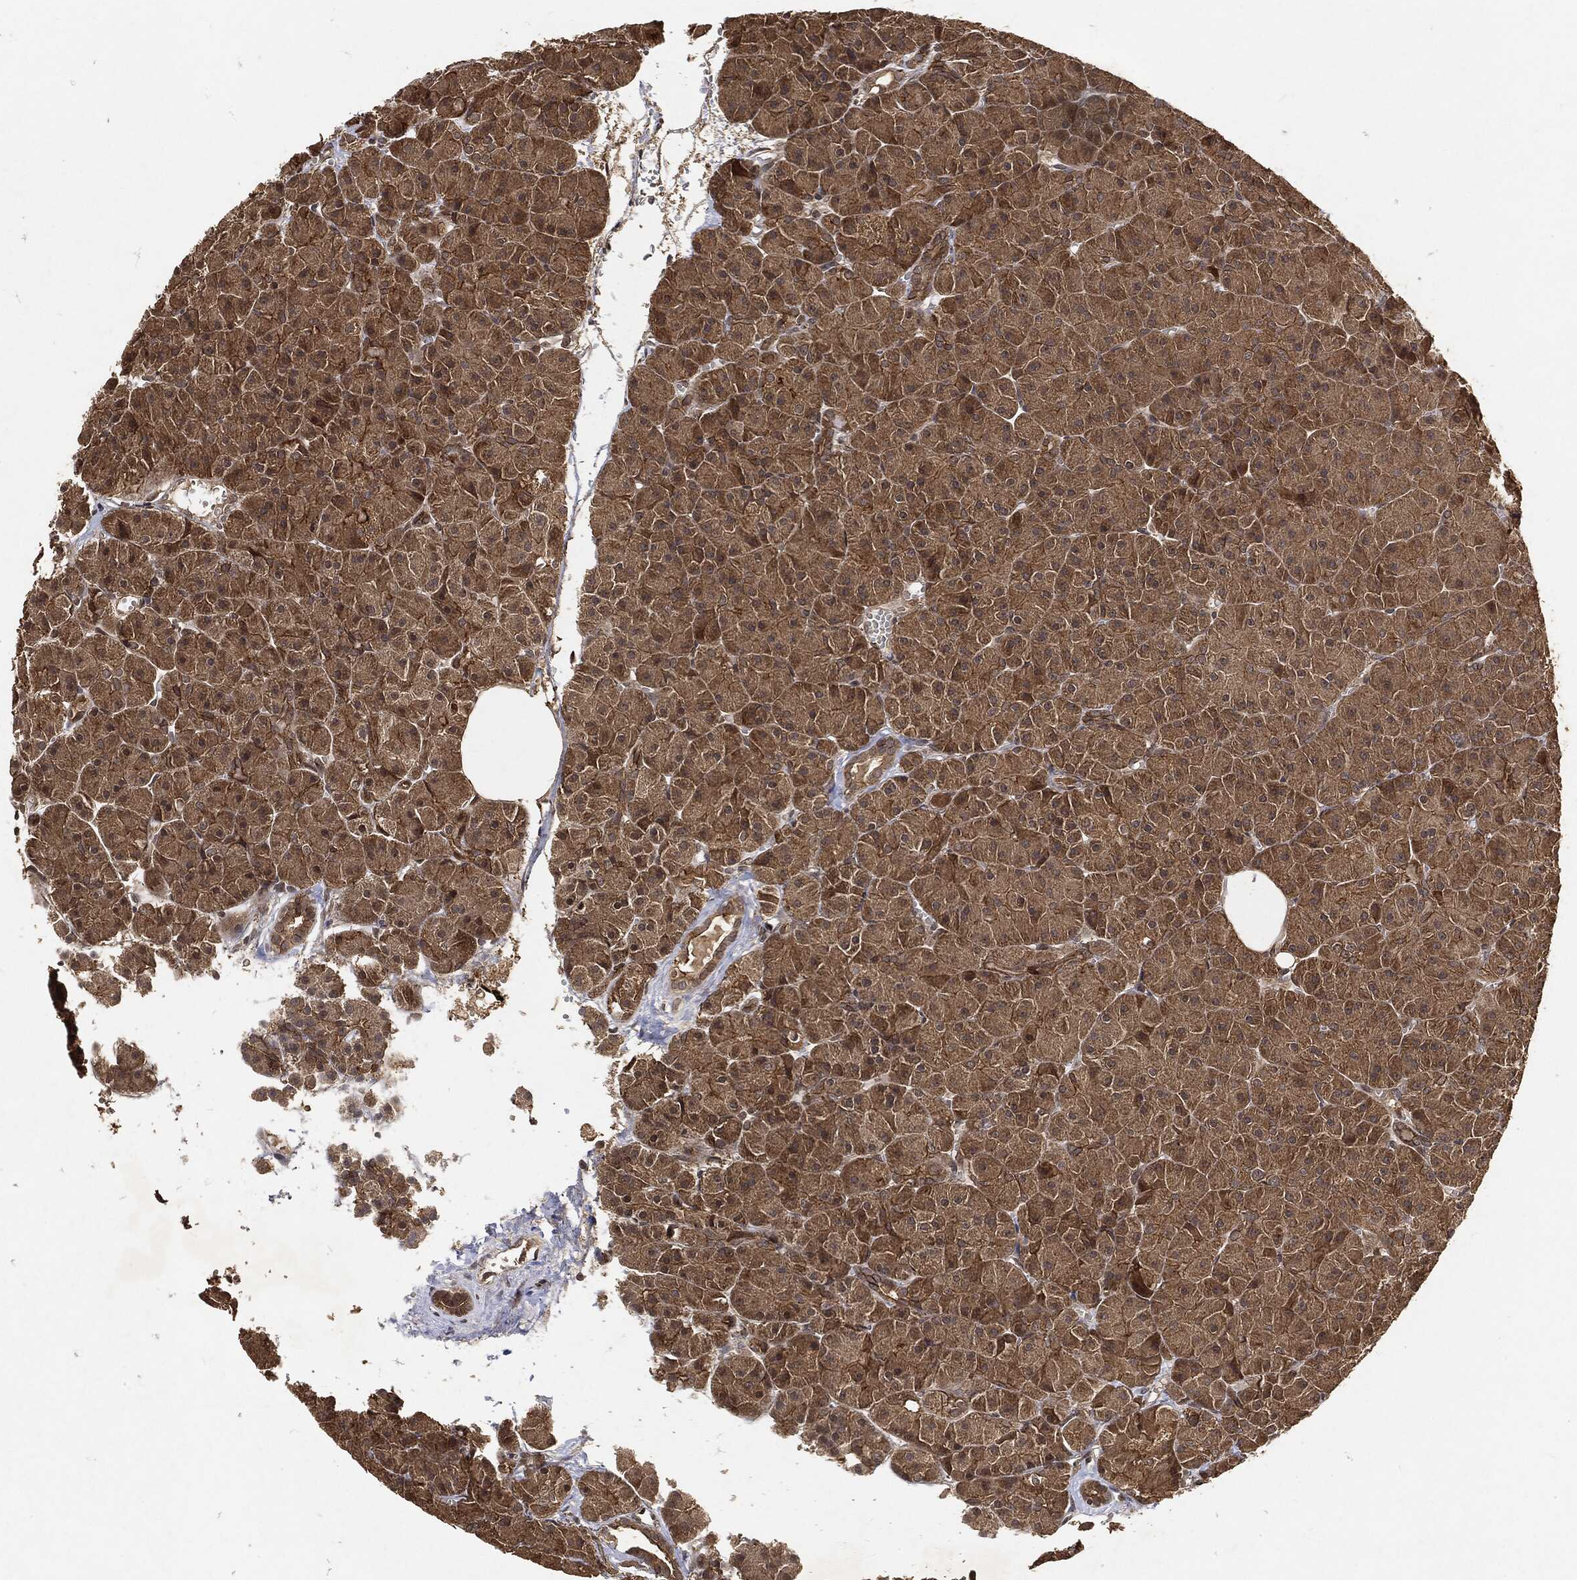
{"staining": {"intensity": "moderate", "quantity": ">75%", "location": "cytoplasmic/membranous"}, "tissue": "pancreas", "cell_type": "Exocrine glandular cells", "image_type": "normal", "snomed": [{"axis": "morphology", "description": "Normal tissue, NOS"}, {"axis": "topography", "description": "Pancreas"}], "caption": "An immunohistochemistry micrograph of unremarkable tissue is shown. Protein staining in brown highlights moderate cytoplasmic/membranous positivity in pancreas within exocrine glandular cells. The protein of interest is shown in brown color, while the nuclei are stained blue.", "gene": "ZNF226", "patient": {"sex": "male", "age": 61}}